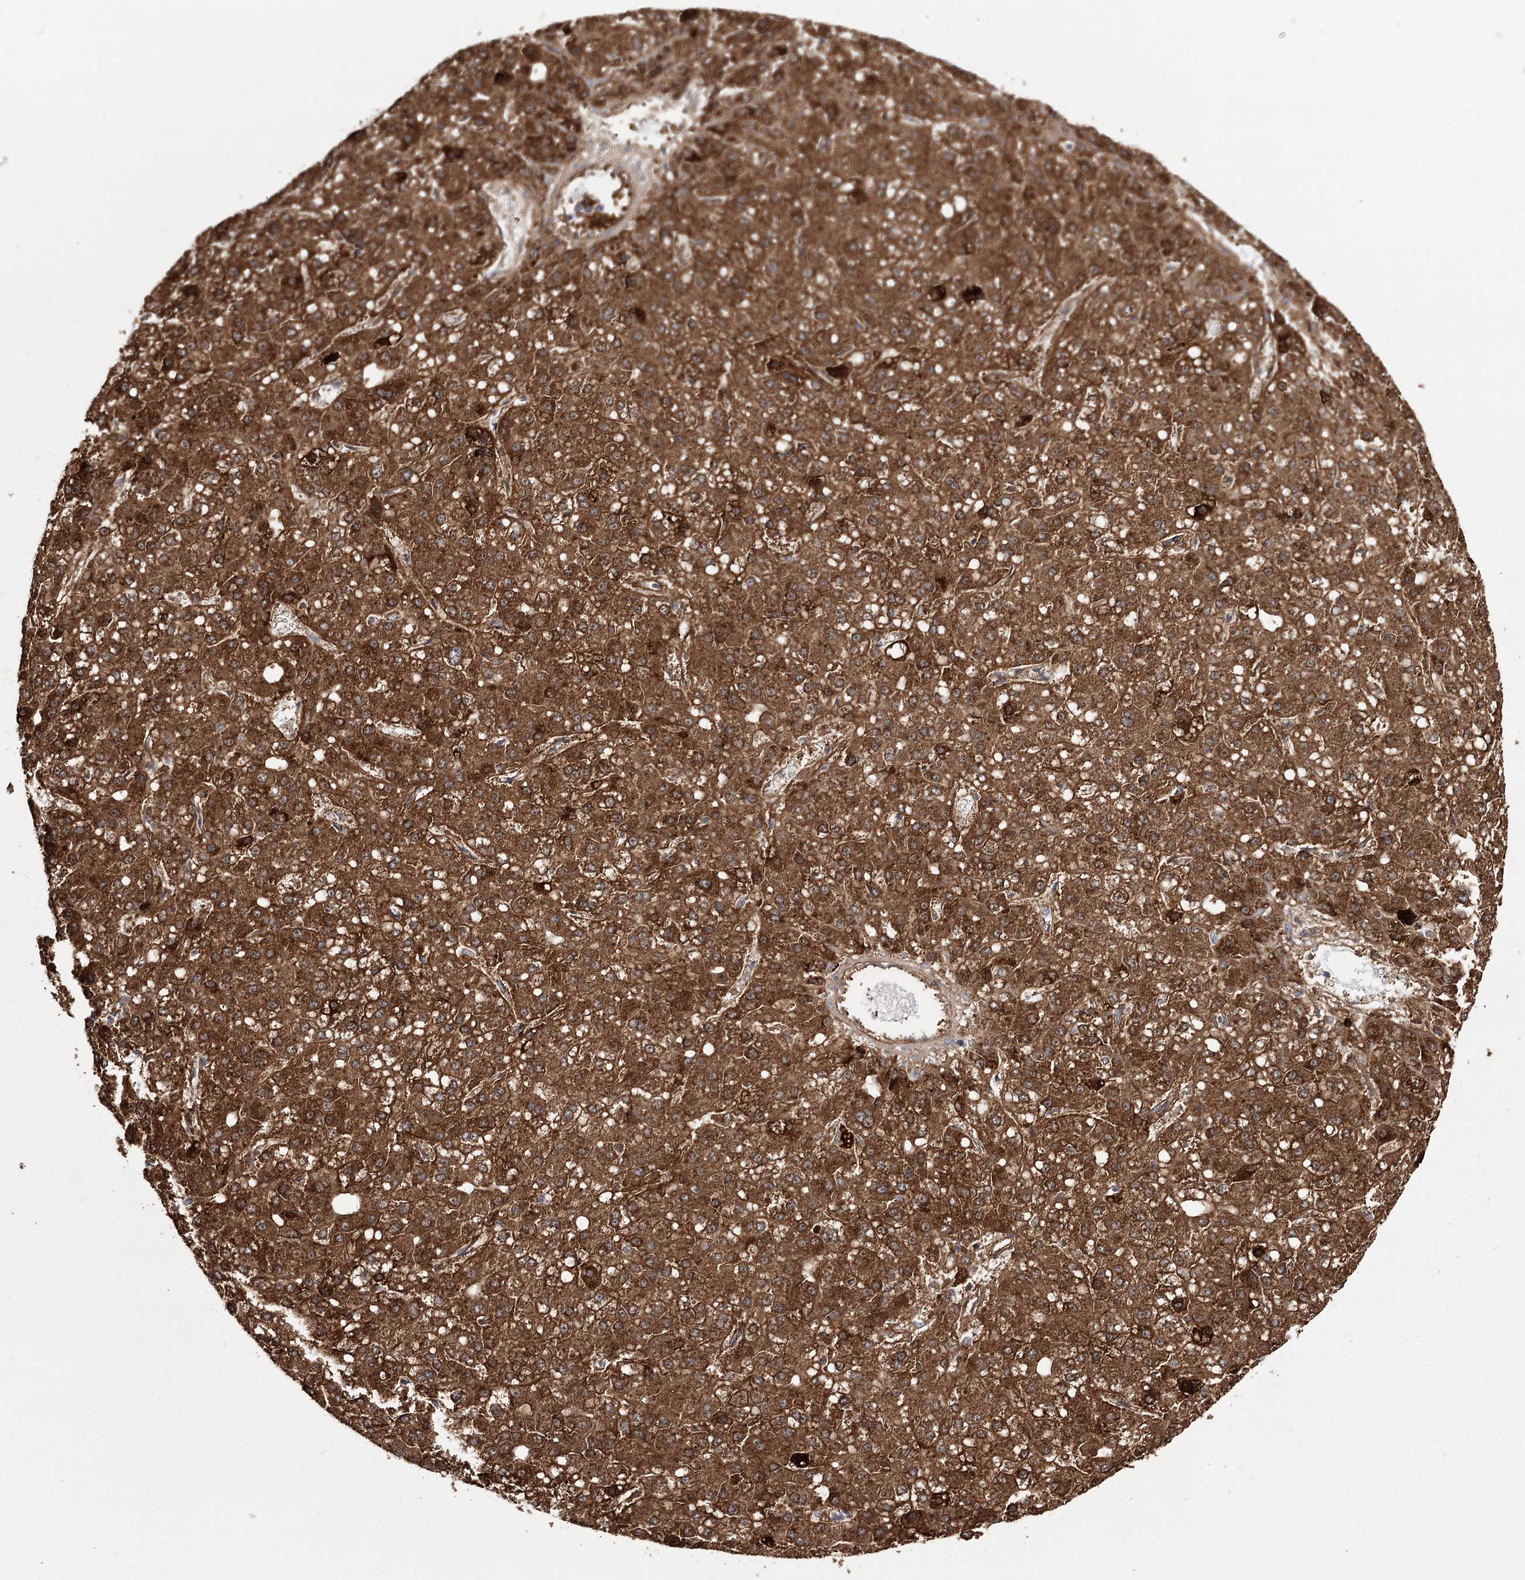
{"staining": {"intensity": "strong", "quantity": ">75%", "location": "cytoplasmic/membranous"}, "tissue": "liver cancer", "cell_type": "Tumor cells", "image_type": "cancer", "snomed": [{"axis": "morphology", "description": "Carcinoma, Hepatocellular, NOS"}, {"axis": "topography", "description": "Liver"}], "caption": "There is high levels of strong cytoplasmic/membranous expression in tumor cells of liver cancer (hepatocellular carcinoma), as demonstrated by immunohistochemical staining (brown color).", "gene": "NADK2", "patient": {"sex": "male", "age": 67}}